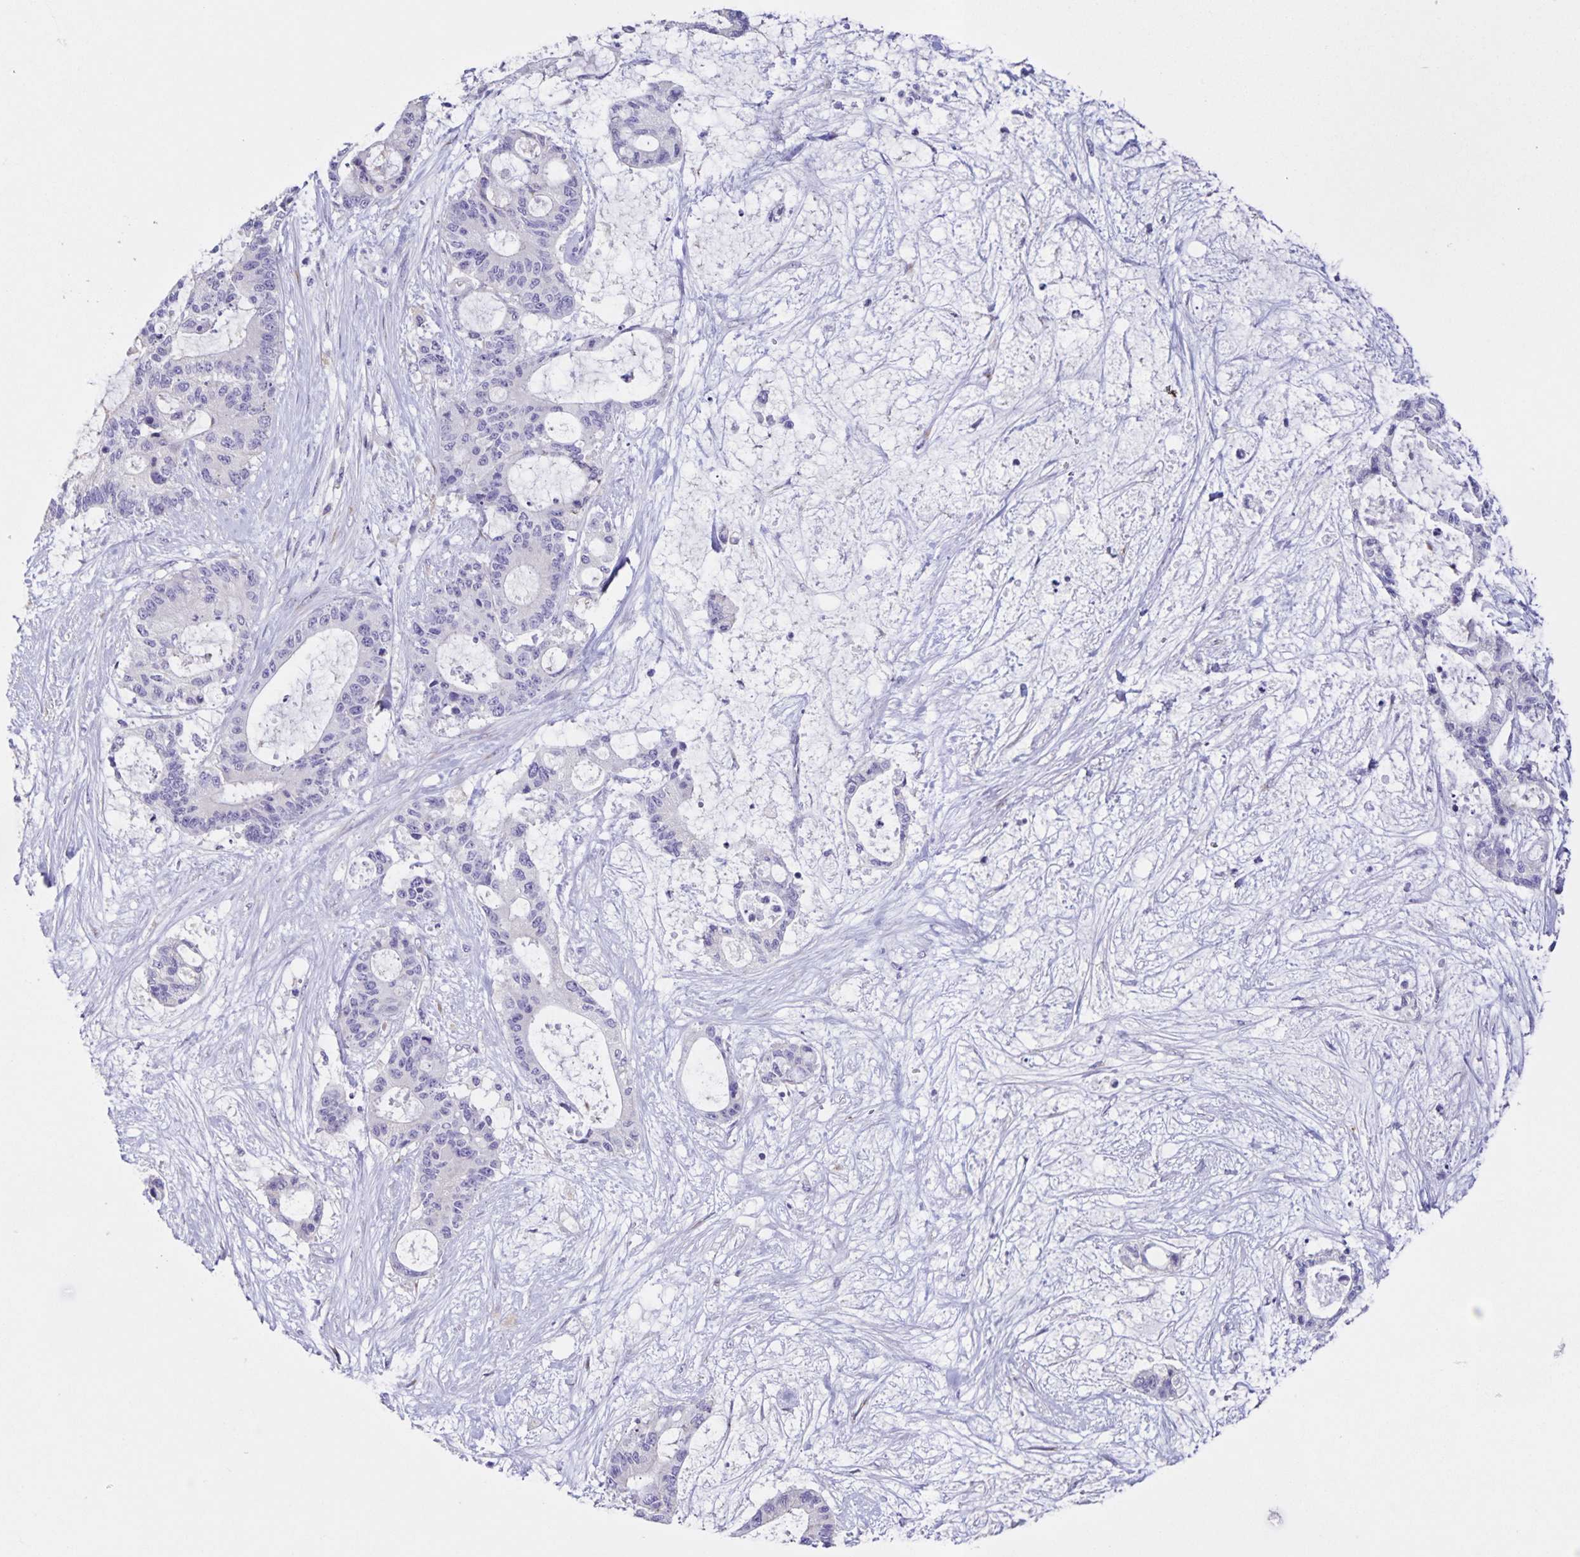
{"staining": {"intensity": "negative", "quantity": "none", "location": "none"}, "tissue": "liver cancer", "cell_type": "Tumor cells", "image_type": "cancer", "snomed": [{"axis": "morphology", "description": "Normal tissue, NOS"}, {"axis": "morphology", "description": "Cholangiocarcinoma"}, {"axis": "topography", "description": "Liver"}, {"axis": "topography", "description": "Peripheral nerve tissue"}], "caption": "Immunohistochemical staining of liver cancer demonstrates no significant expression in tumor cells.", "gene": "BOLL", "patient": {"sex": "female", "age": 73}}